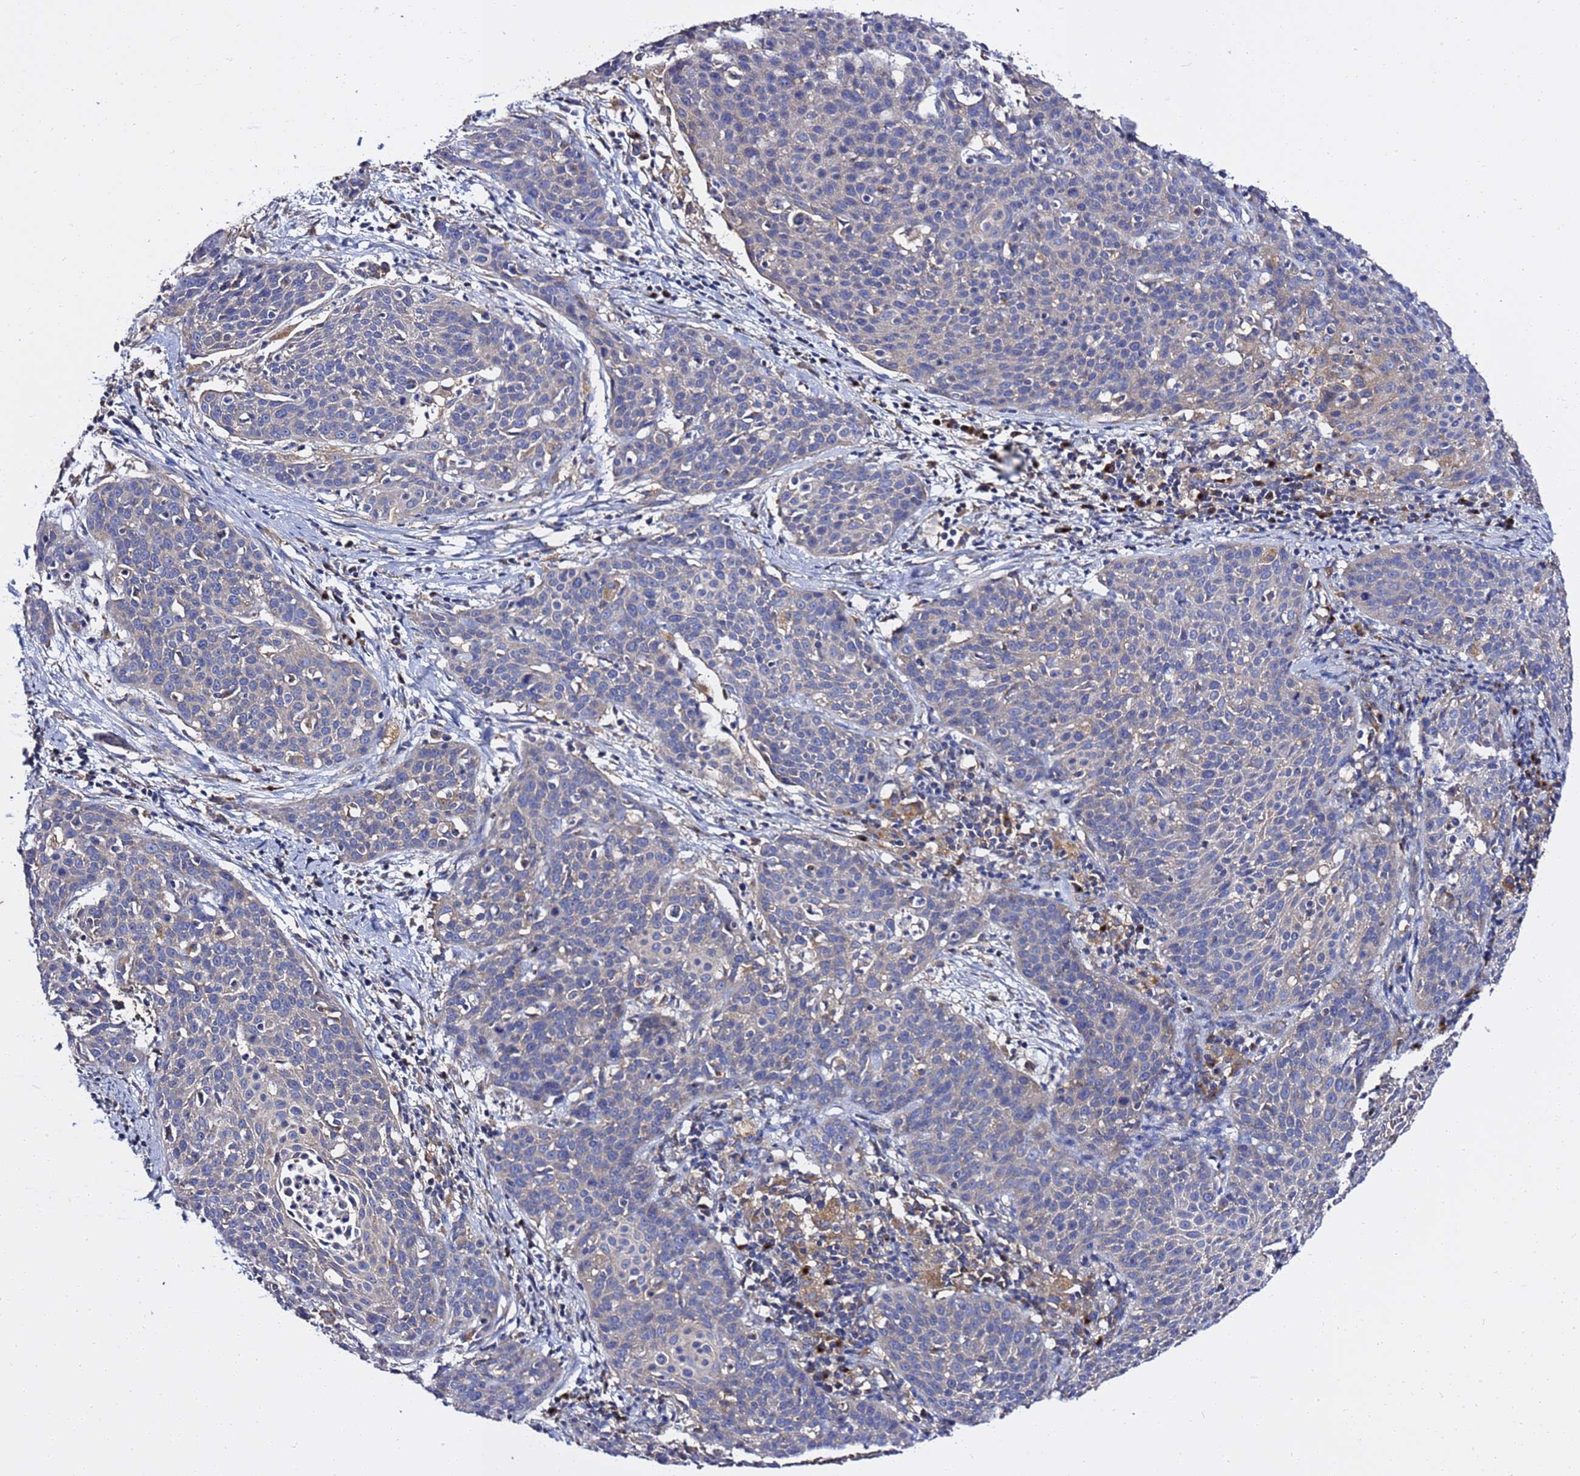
{"staining": {"intensity": "weak", "quantity": "25%-75%", "location": "cytoplasmic/membranous"}, "tissue": "cervical cancer", "cell_type": "Tumor cells", "image_type": "cancer", "snomed": [{"axis": "morphology", "description": "Squamous cell carcinoma, NOS"}, {"axis": "topography", "description": "Cervix"}], "caption": "The micrograph demonstrates staining of squamous cell carcinoma (cervical), revealing weak cytoplasmic/membranous protein expression (brown color) within tumor cells.", "gene": "ANAPC1", "patient": {"sex": "female", "age": 38}}